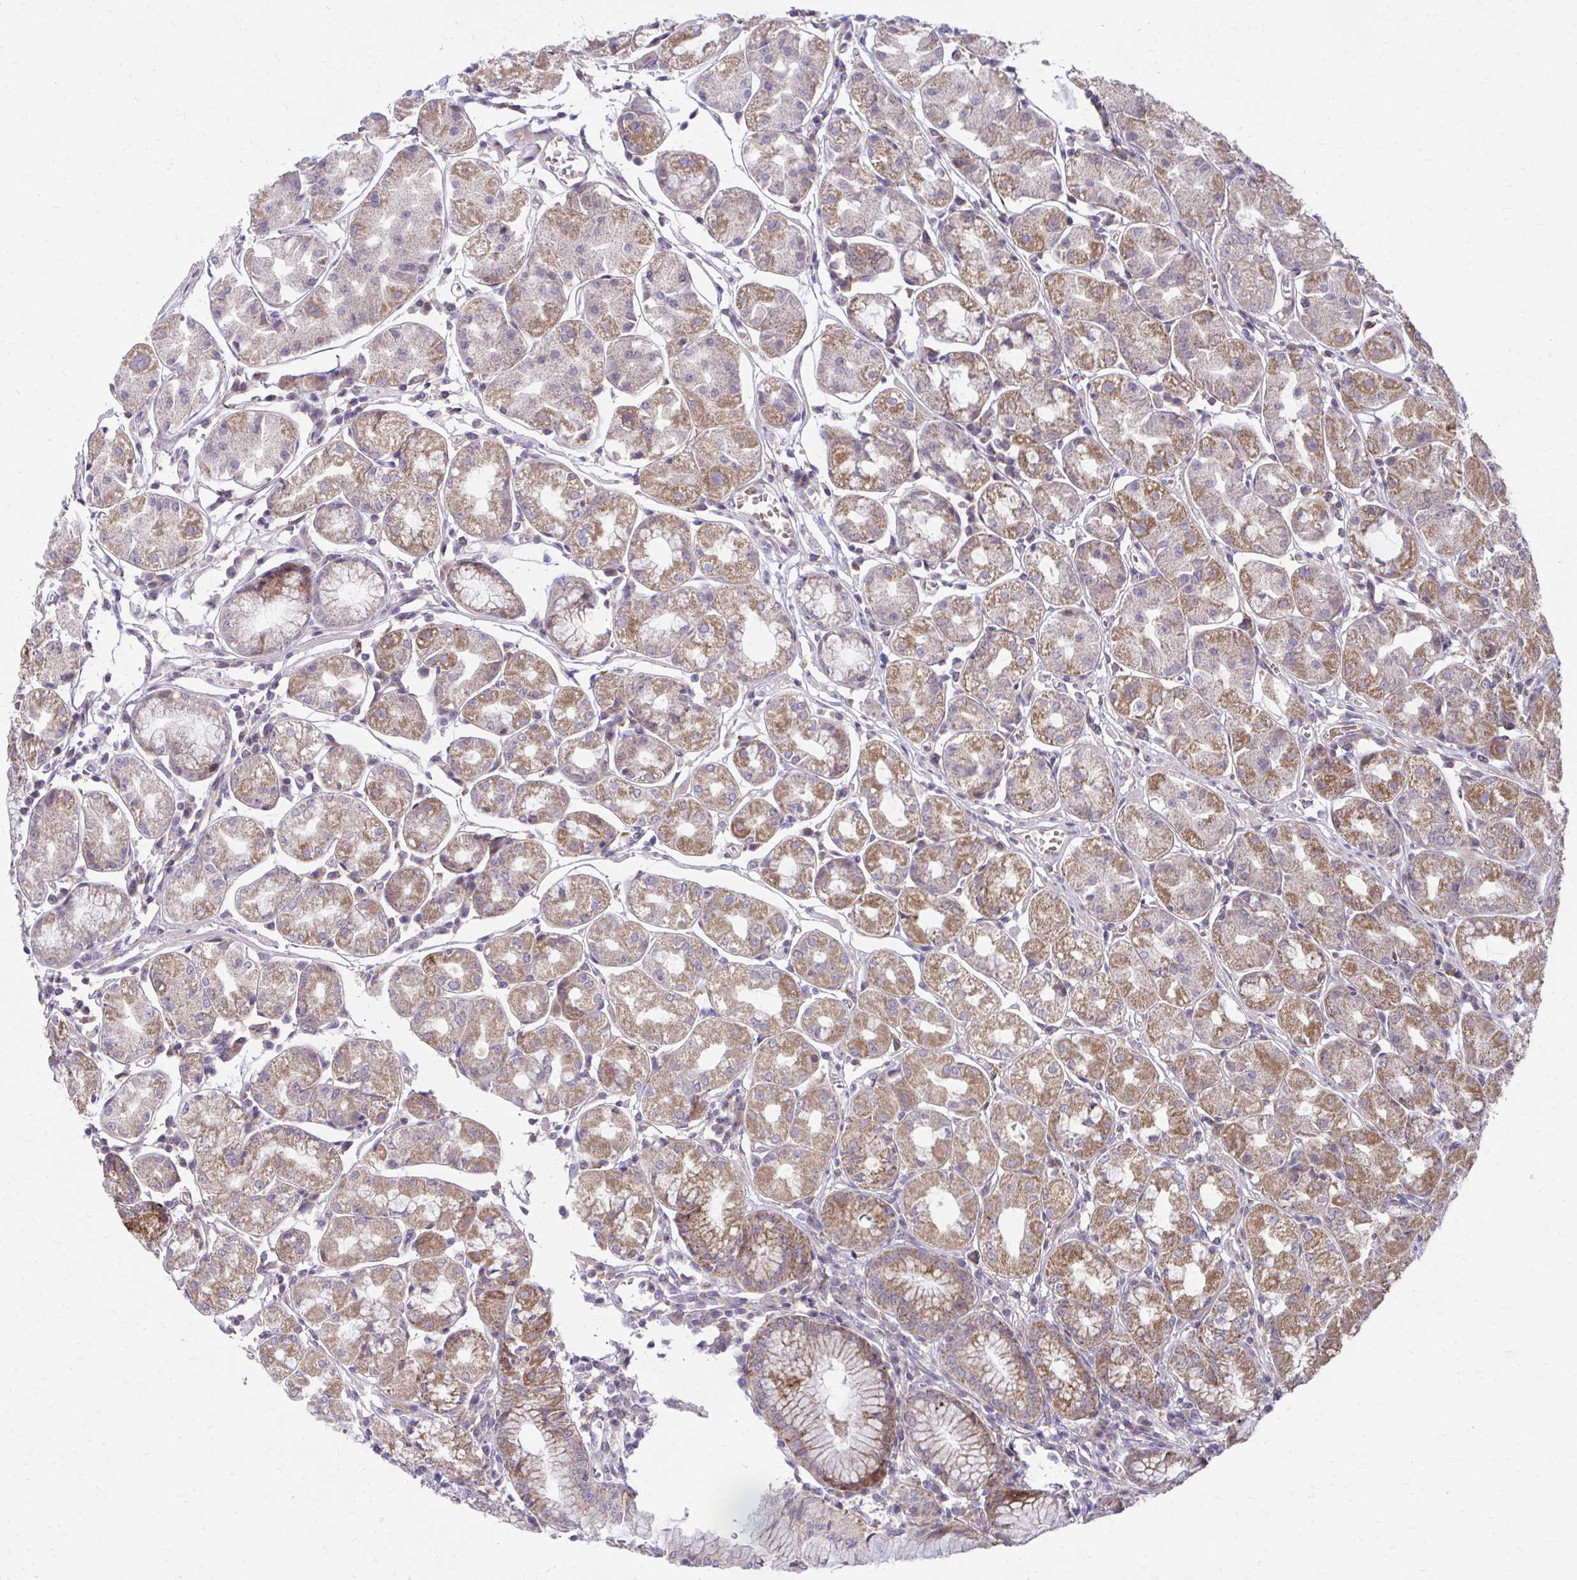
{"staining": {"intensity": "moderate", "quantity": "25%-75%", "location": "cytoplasmic/membranous"}, "tissue": "stomach", "cell_type": "Glandular cells", "image_type": "normal", "snomed": [{"axis": "morphology", "description": "Normal tissue, NOS"}, {"axis": "topography", "description": "Stomach"}], "caption": "Protein analysis of unremarkable stomach demonstrates moderate cytoplasmic/membranous expression in about 25%-75% of glandular cells.", "gene": "C16orf54", "patient": {"sex": "male", "age": 55}}